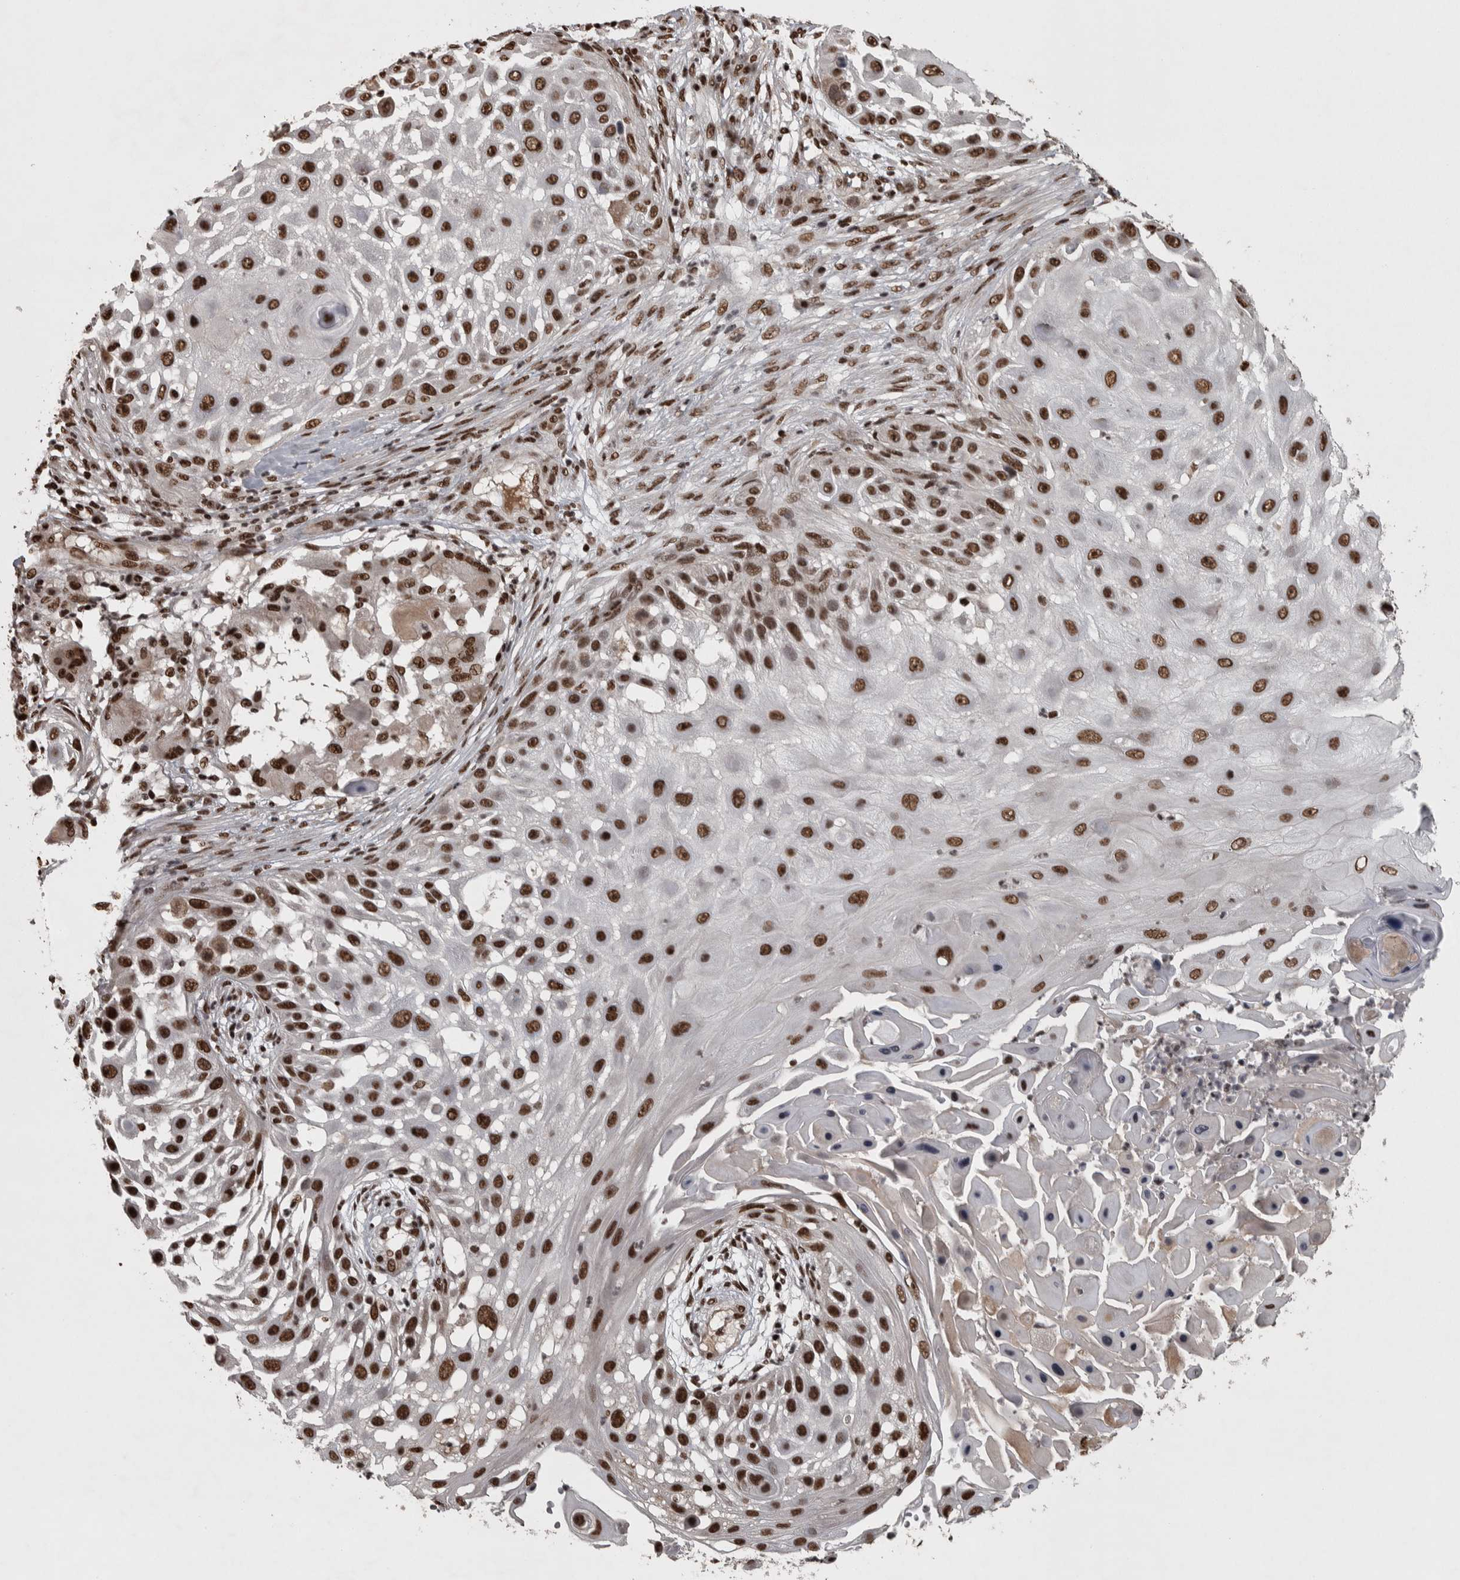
{"staining": {"intensity": "strong", "quantity": ">75%", "location": "nuclear"}, "tissue": "skin cancer", "cell_type": "Tumor cells", "image_type": "cancer", "snomed": [{"axis": "morphology", "description": "Squamous cell carcinoma, NOS"}, {"axis": "topography", "description": "Skin"}], "caption": "Protein expression analysis of skin squamous cell carcinoma reveals strong nuclear staining in about >75% of tumor cells.", "gene": "ZFHX4", "patient": {"sex": "female", "age": 44}}